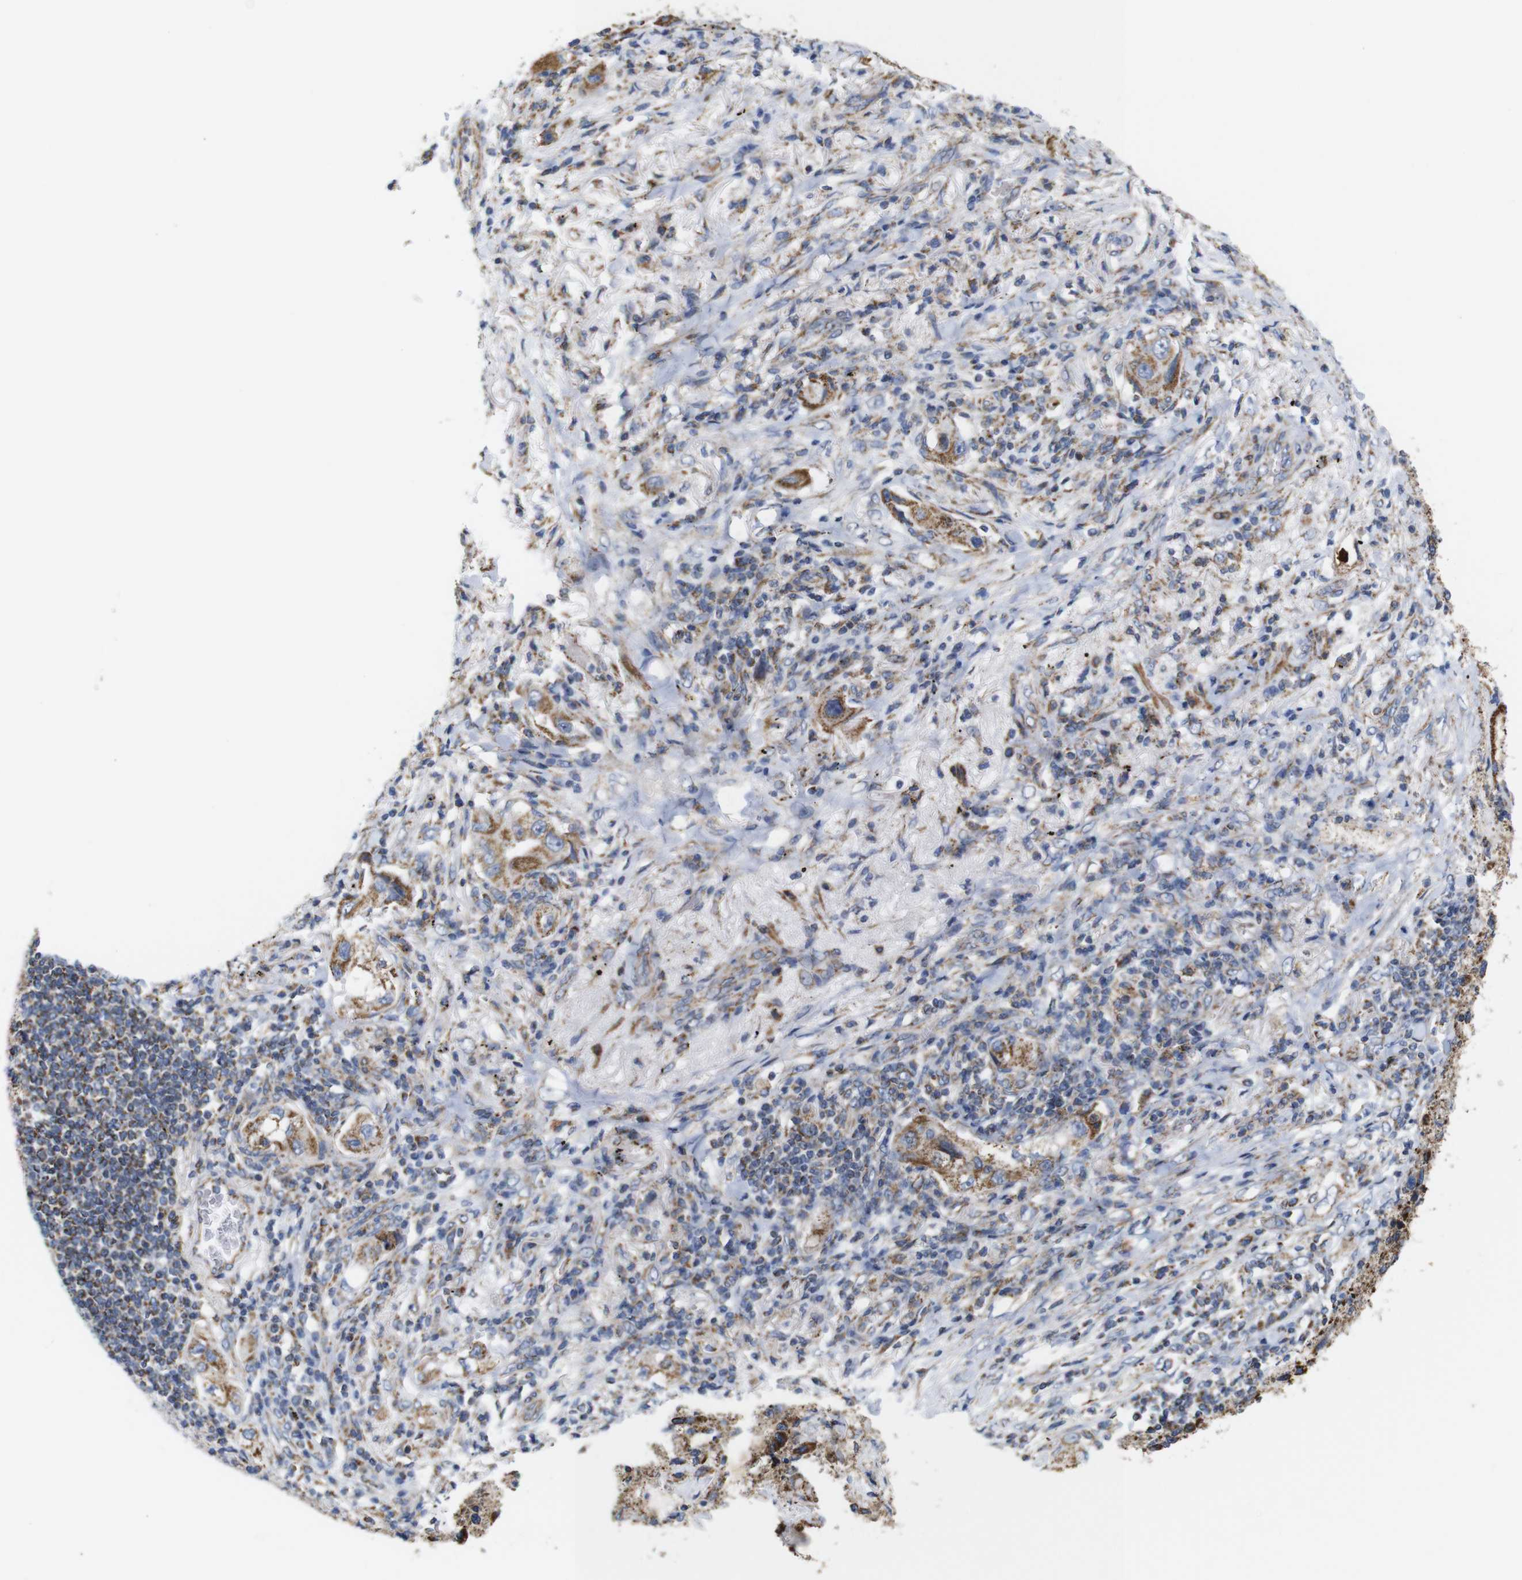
{"staining": {"intensity": "moderate", "quantity": ">75%", "location": "cytoplasmic/membranous"}, "tissue": "lung cancer", "cell_type": "Tumor cells", "image_type": "cancer", "snomed": [{"axis": "morphology", "description": "Adenocarcinoma, NOS"}, {"axis": "topography", "description": "Lung"}], "caption": "Moderate cytoplasmic/membranous protein staining is present in about >75% of tumor cells in lung cancer.", "gene": "FAM171B", "patient": {"sex": "female", "age": 65}}